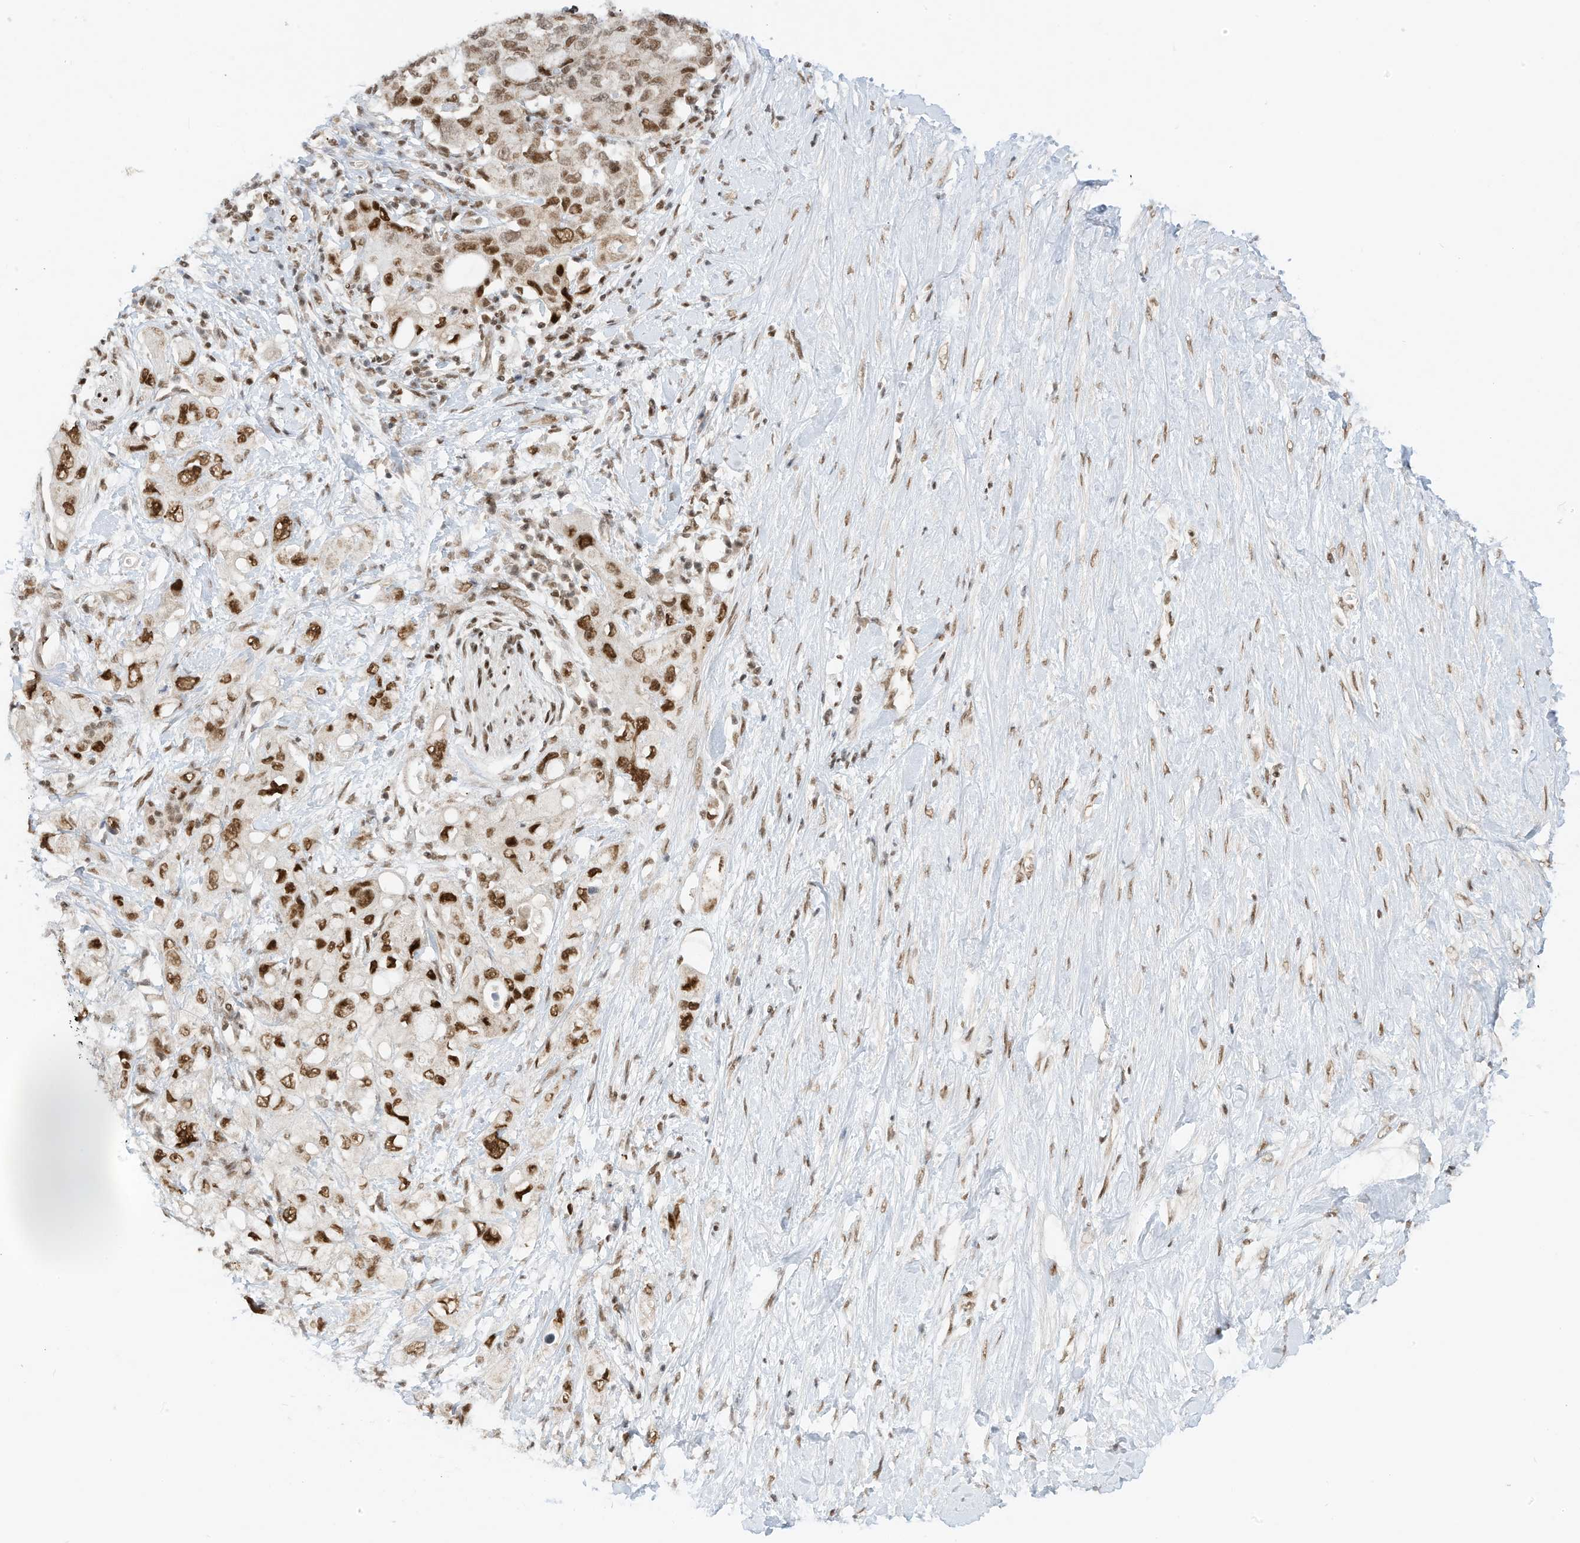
{"staining": {"intensity": "strong", "quantity": "25%-75%", "location": "nuclear"}, "tissue": "pancreatic cancer", "cell_type": "Tumor cells", "image_type": "cancer", "snomed": [{"axis": "morphology", "description": "Adenocarcinoma, NOS"}, {"axis": "topography", "description": "Pancreas"}], "caption": "IHC staining of adenocarcinoma (pancreatic), which displays high levels of strong nuclear positivity in approximately 25%-75% of tumor cells indicating strong nuclear protein positivity. The staining was performed using DAB (brown) for protein detection and nuclei were counterstained in hematoxylin (blue).", "gene": "AURKAIP1", "patient": {"sex": "female", "age": 56}}